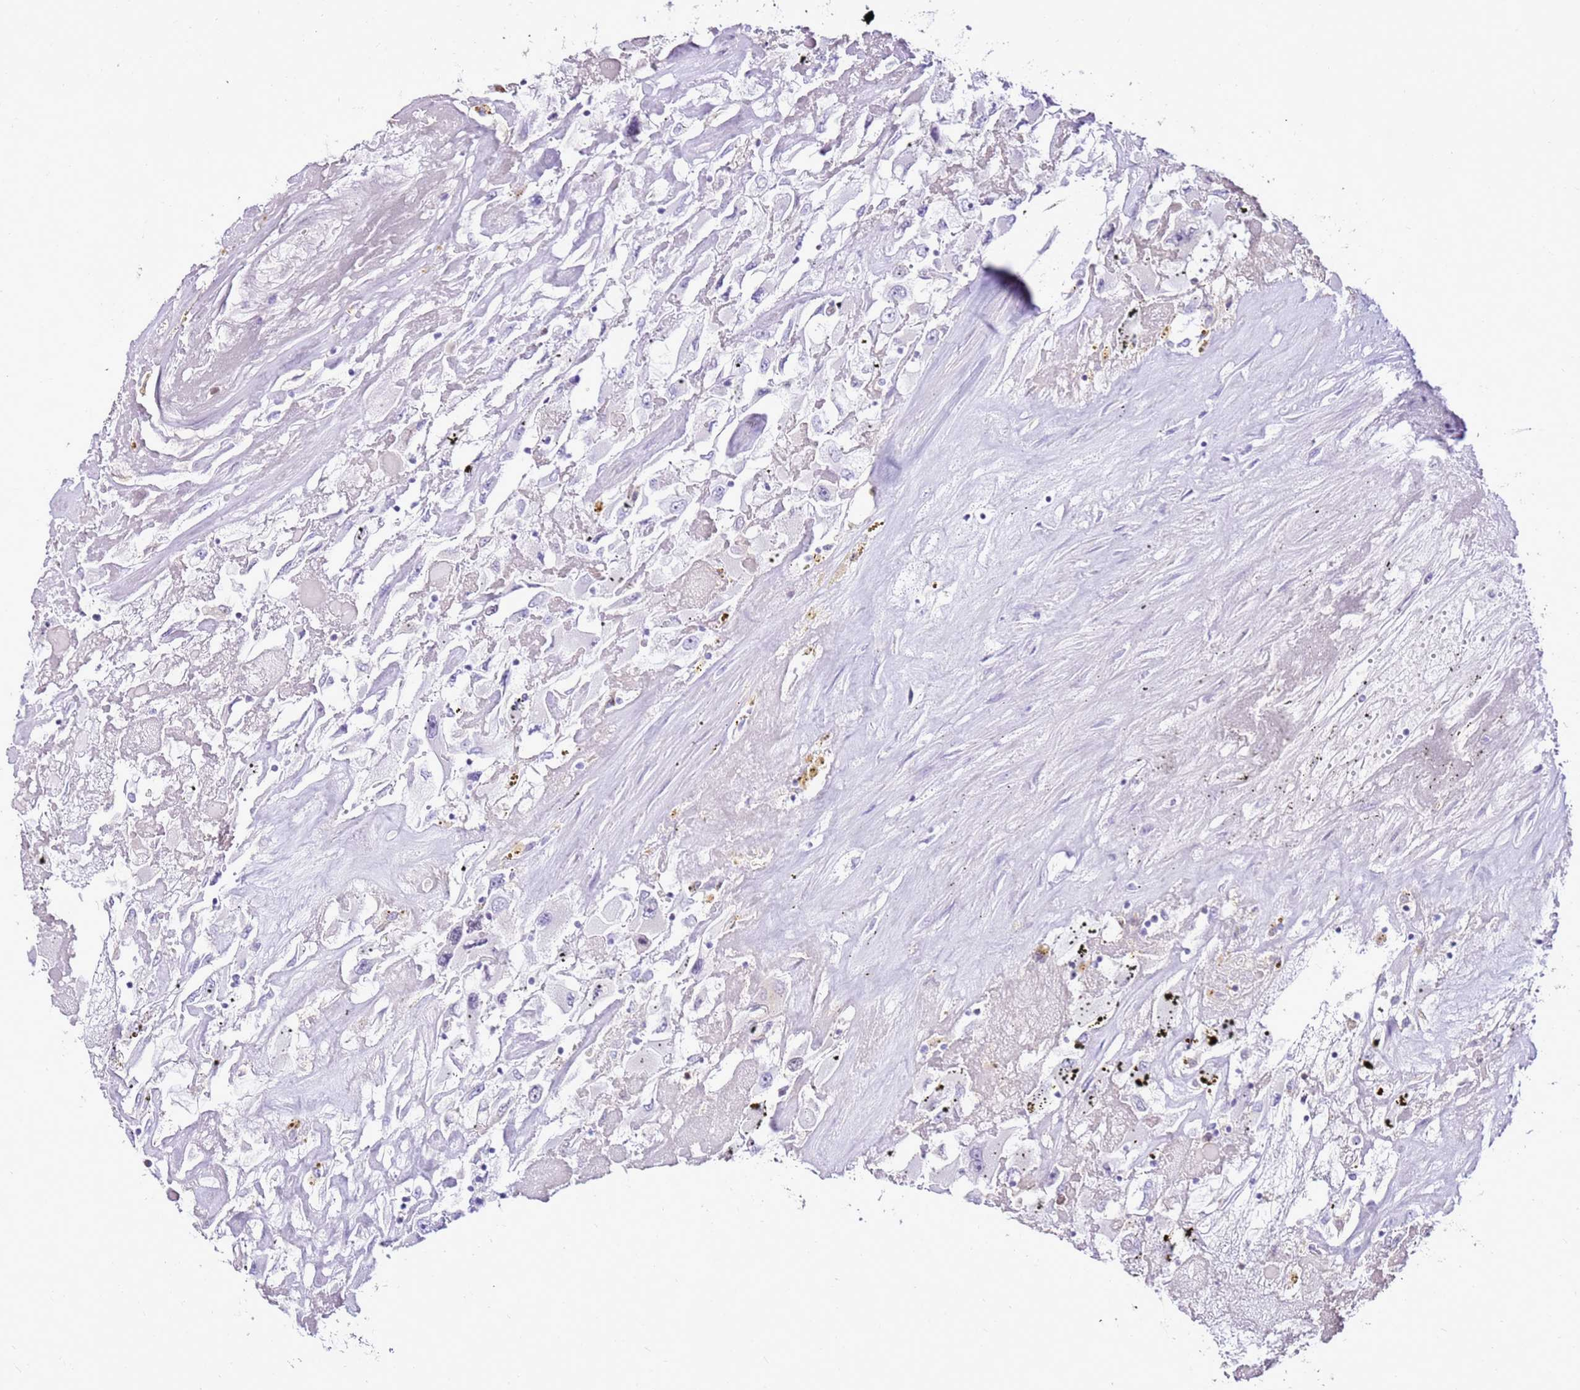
{"staining": {"intensity": "negative", "quantity": "none", "location": "none"}, "tissue": "renal cancer", "cell_type": "Tumor cells", "image_type": "cancer", "snomed": [{"axis": "morphology", "description": "Adenocarcinoma, NOS"}, {"axis": "topography", "description": "Kidney"}], "caption": "Immunohistochemical staining of renal adenocarcinoma reveals no significant positivity in tumor cells.", "gene": "SPC25", "patient": {"sex": "female", "age": 52}}